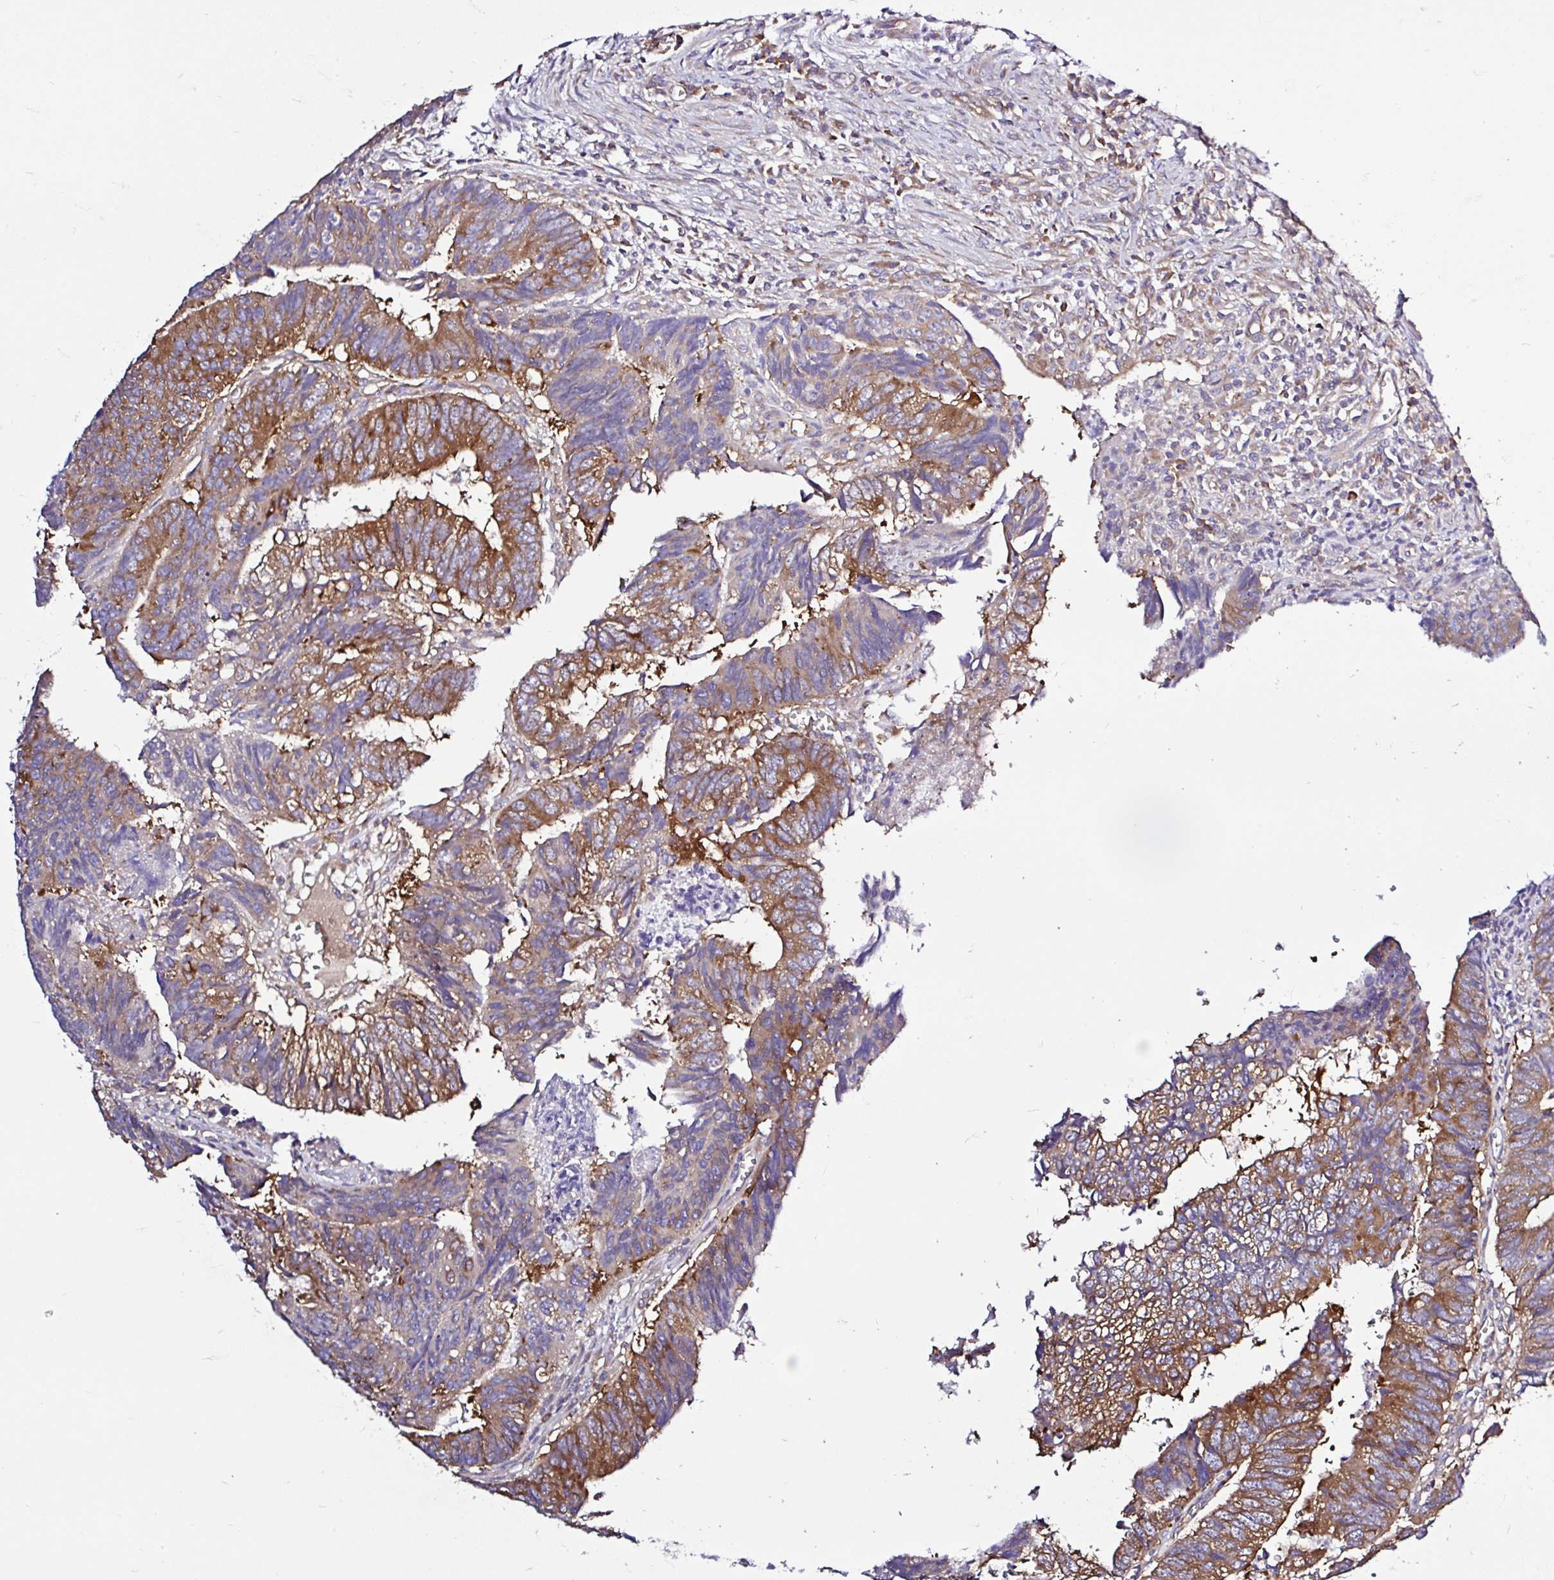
{"staining": {"intensity": "strong", "quantity": "25%-75%", "location": "cytoplasmic/membranous"}, "tissue": "colorectal cancer", "cell_type": "Tumor cells", "image_type": "cancer", "snomed": [{"axis": "morphology", "description": "Adenocarcinoma, NOS"}, {"axis": "topography", "description": "Colon"}], "caption": "This image displays colorectal adenocarcinoma stained with immunohistochemistry to label a protein in brown. The cytoplasmic/membranous of tumor cells show strong positivity for the protein. Nuclei are counter-stained blue.", "gene": "LARS1", "patient": {"sex": "male", "age": 86}}